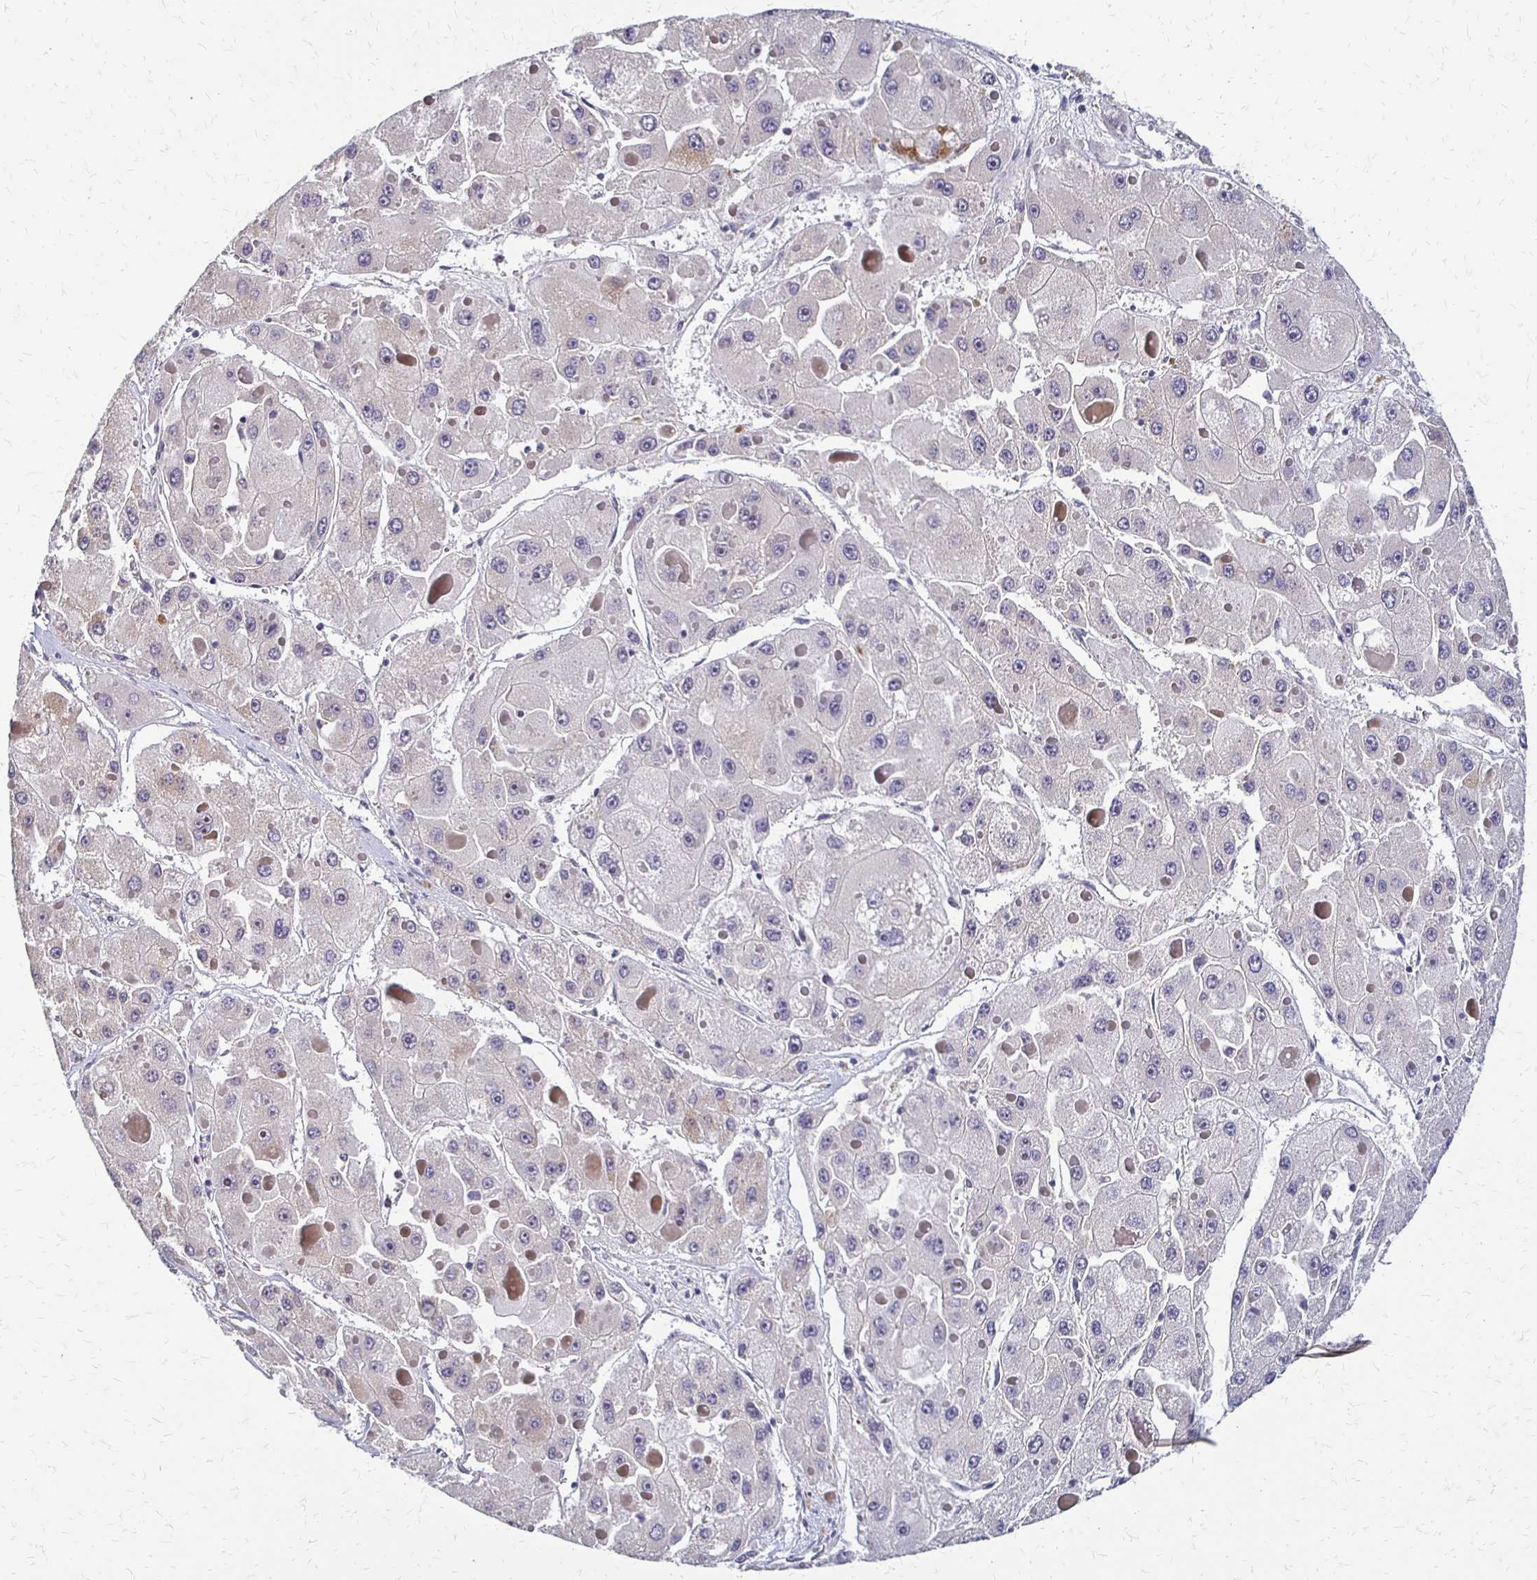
{"staining": {"intensity": "negative", "quantity": "none", "location": "none"}, "tissue": "liver cancer", "cell_type": "Tumor cells", "image_type": "cancer", "snomed": [{"axis": "morphology", "description": "Carcinoma, Hepatocellular, NOS"}, {"axis": "topography", "description": "Liver"}], "caption": "Tumor cells show no significant positivity in hepatocellular carcinoma (liver).", "gene": "SLC9A9", "patient": {"sex": "female", "age": 73}}